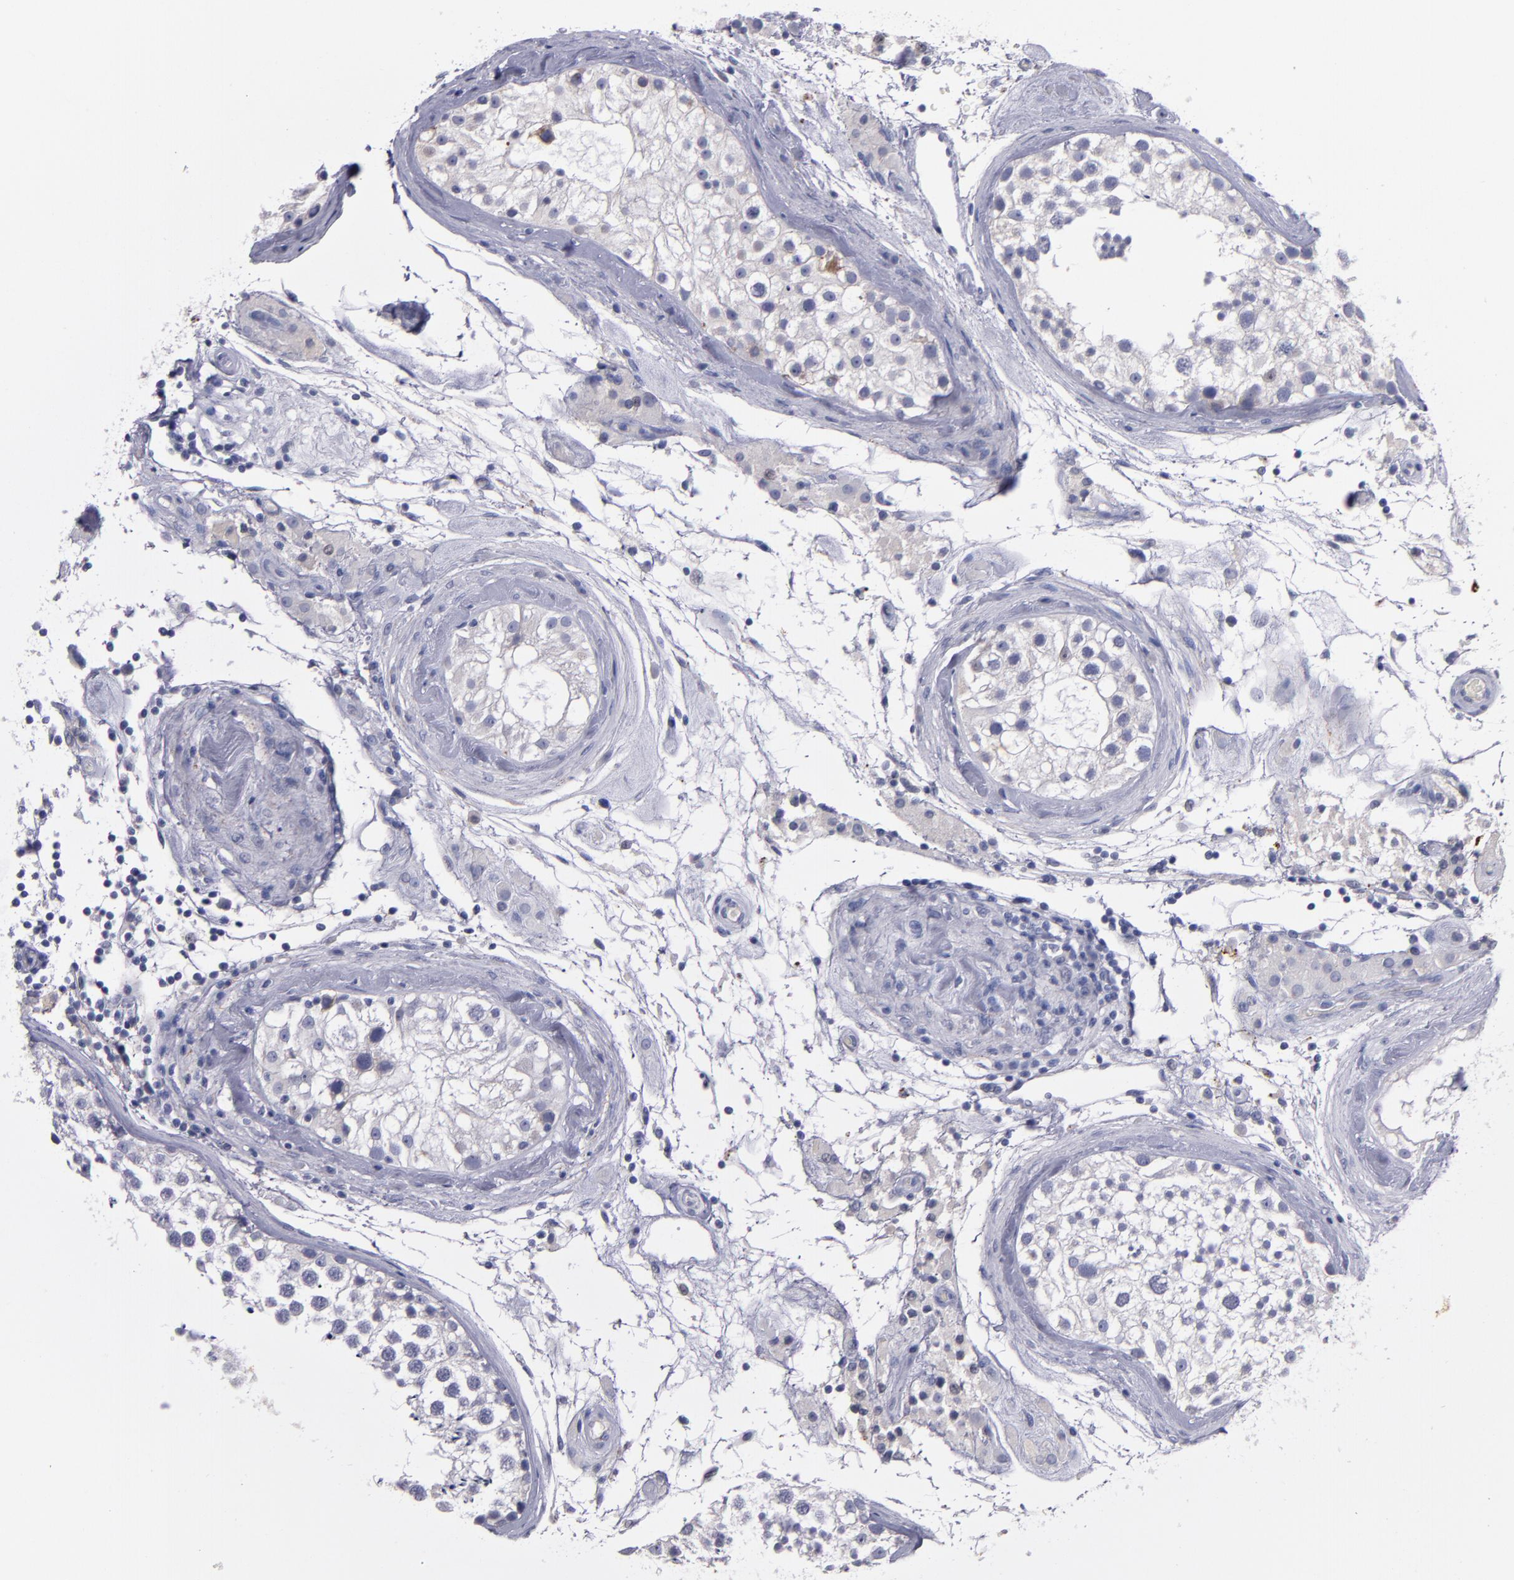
{"staining": {"intensity": "negative", "quantity": "none", "location": "none"}, "tissue": "testis", "cell_type": "Cells in seminiferous ducts", "image_type": "normal", "snomed": [{"axis": "morphology", "description": "Normal tissue, NOS"}, {"axis": "topography", "description": "Testis"}], "caption": "Testis stained for a protein using immunohistochemistry displays no positivity cells in seminiferous ducts.", "gene": "CDH3", "patient": {"sex": "male", "age": 46}}